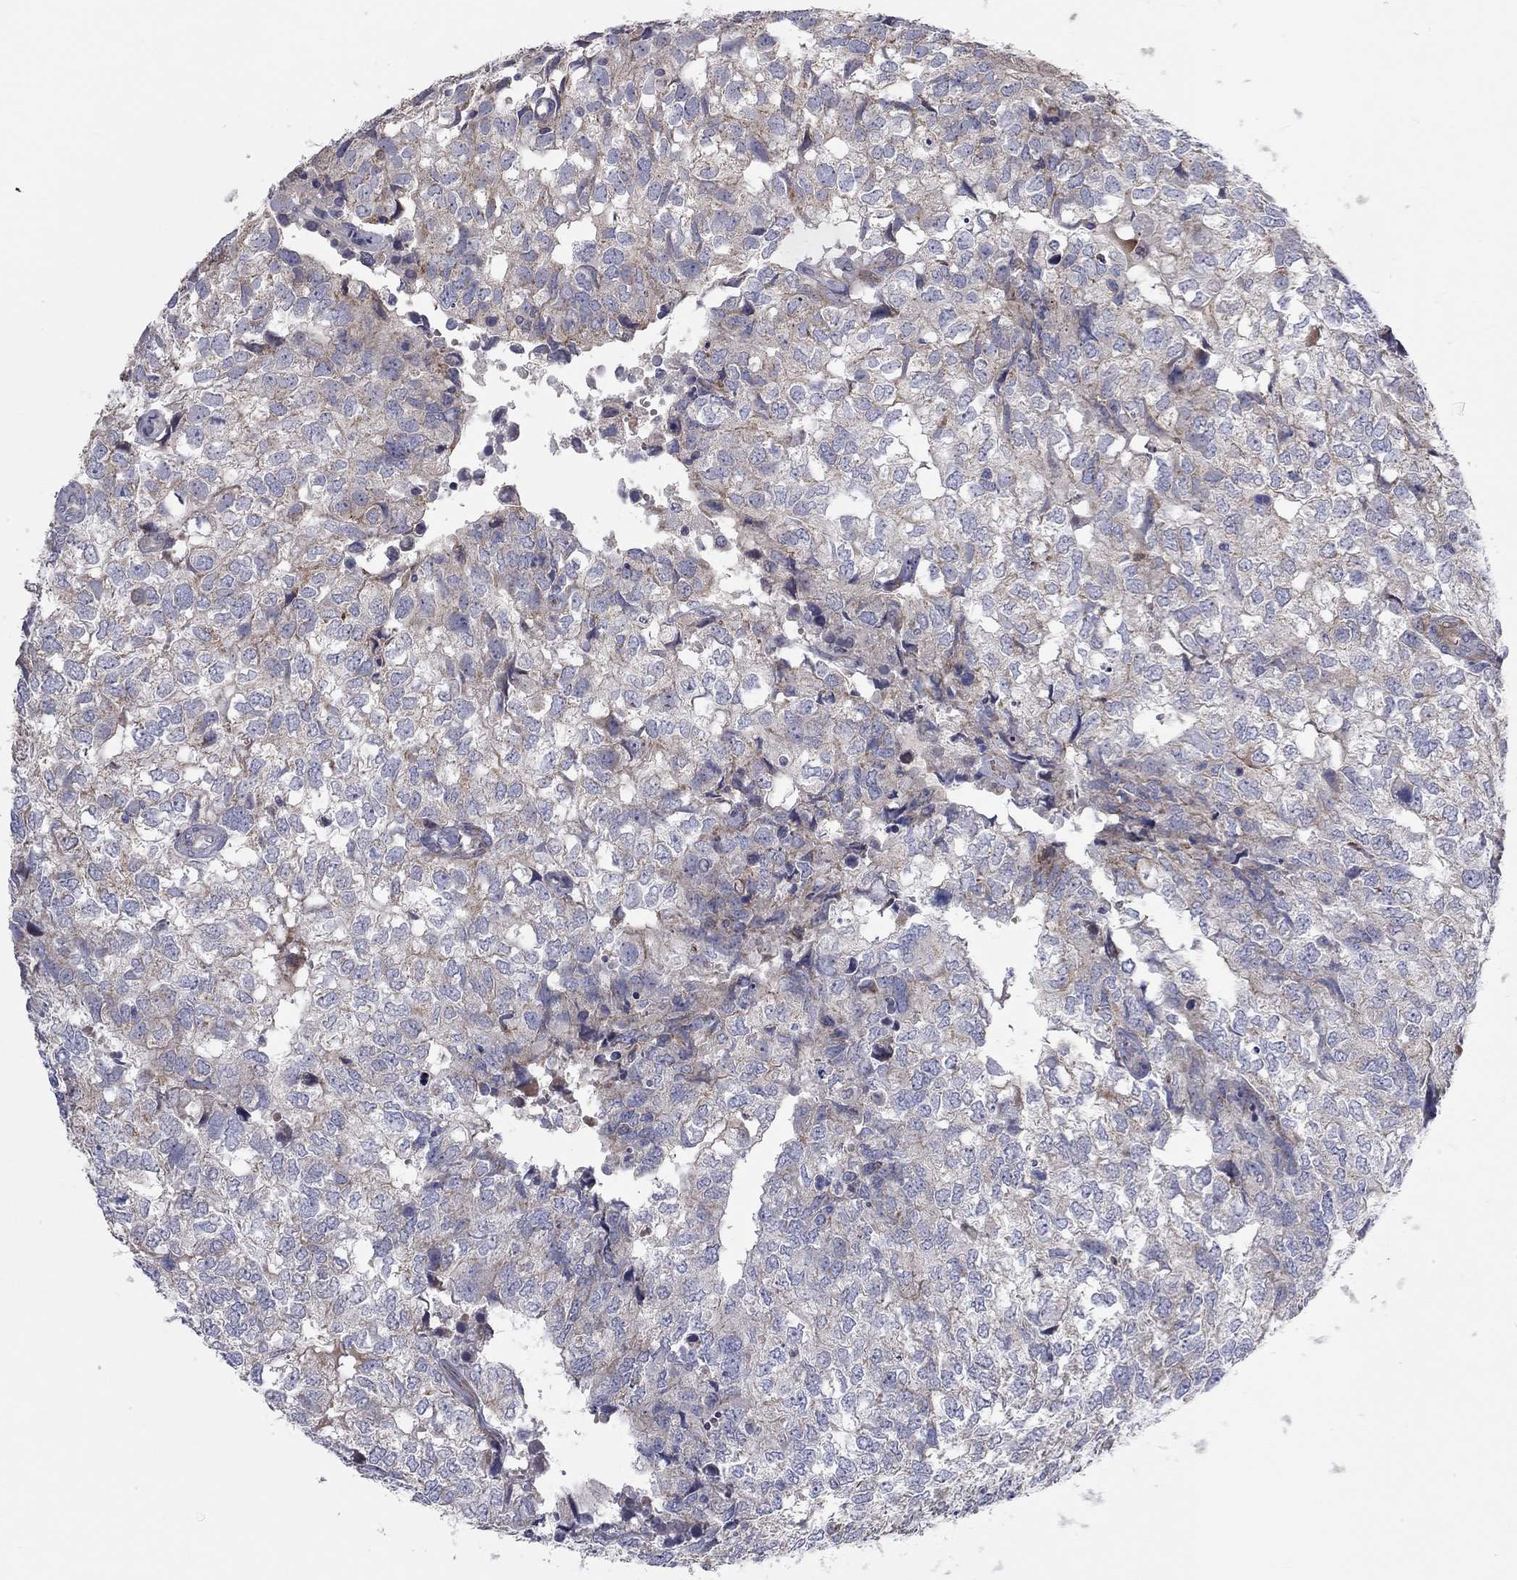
{"staining": {"intensity": "negative", "quantity": "none", "location": "none"}, "tissue": "breast cancer", "cell_type": "Tumor cells", "image_type": "cancer", "snomed": [{"axis": "morphology", "description": "Duct carcinoma"}, {"axis": "topography", "description": "Breast"}], "caption": "The micrograph displays no significant positivity in tumor cells of intraductal carcinoma (breast). (DAB IHC, high magnification).", "gene": "KANSL1L", "patient": {"sex": "female", "age": 30}}